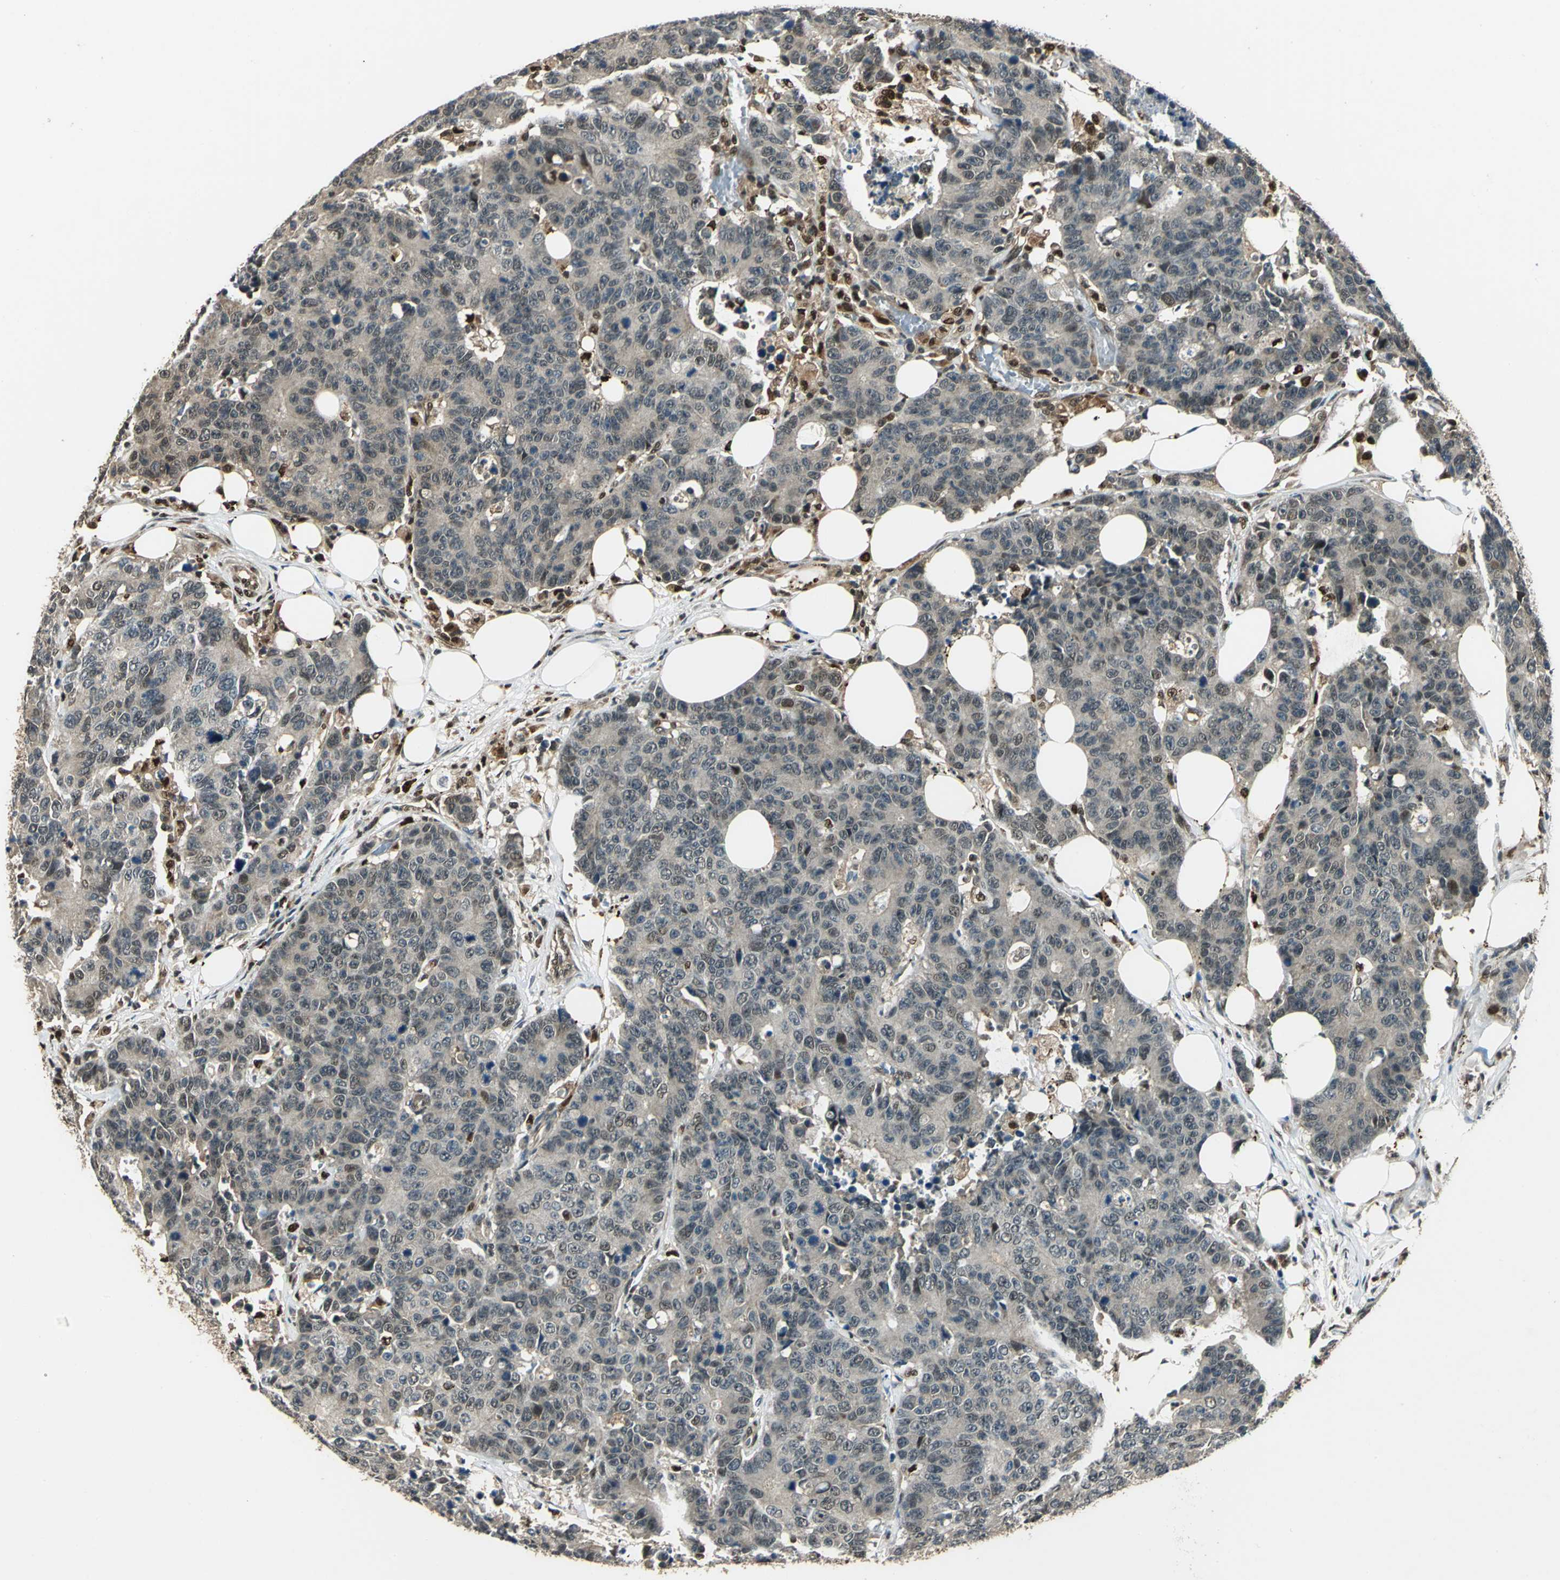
{"staining": {"intensity": "weak", "quantity": "<25%", "location": "cytoplasmic/membranous,nuclear"}, "tissue": "colorectal cancer", "cell_type": "Tumor cells", "image_type": "cancer", "snomed": [{"axis": "morphology", "description": "Adenocarcinoma, NOS"}, {"axis": "topography", "description": "Colon"}], "caption": "DAB (3,3'-diaminobenzidine) immunohistochemical staining of human colorectal adenocarcinoma displays no significant staining in tumor cells.", "gene": "PPP1R13L", "patient": {"sex": "female", "age": 86}}